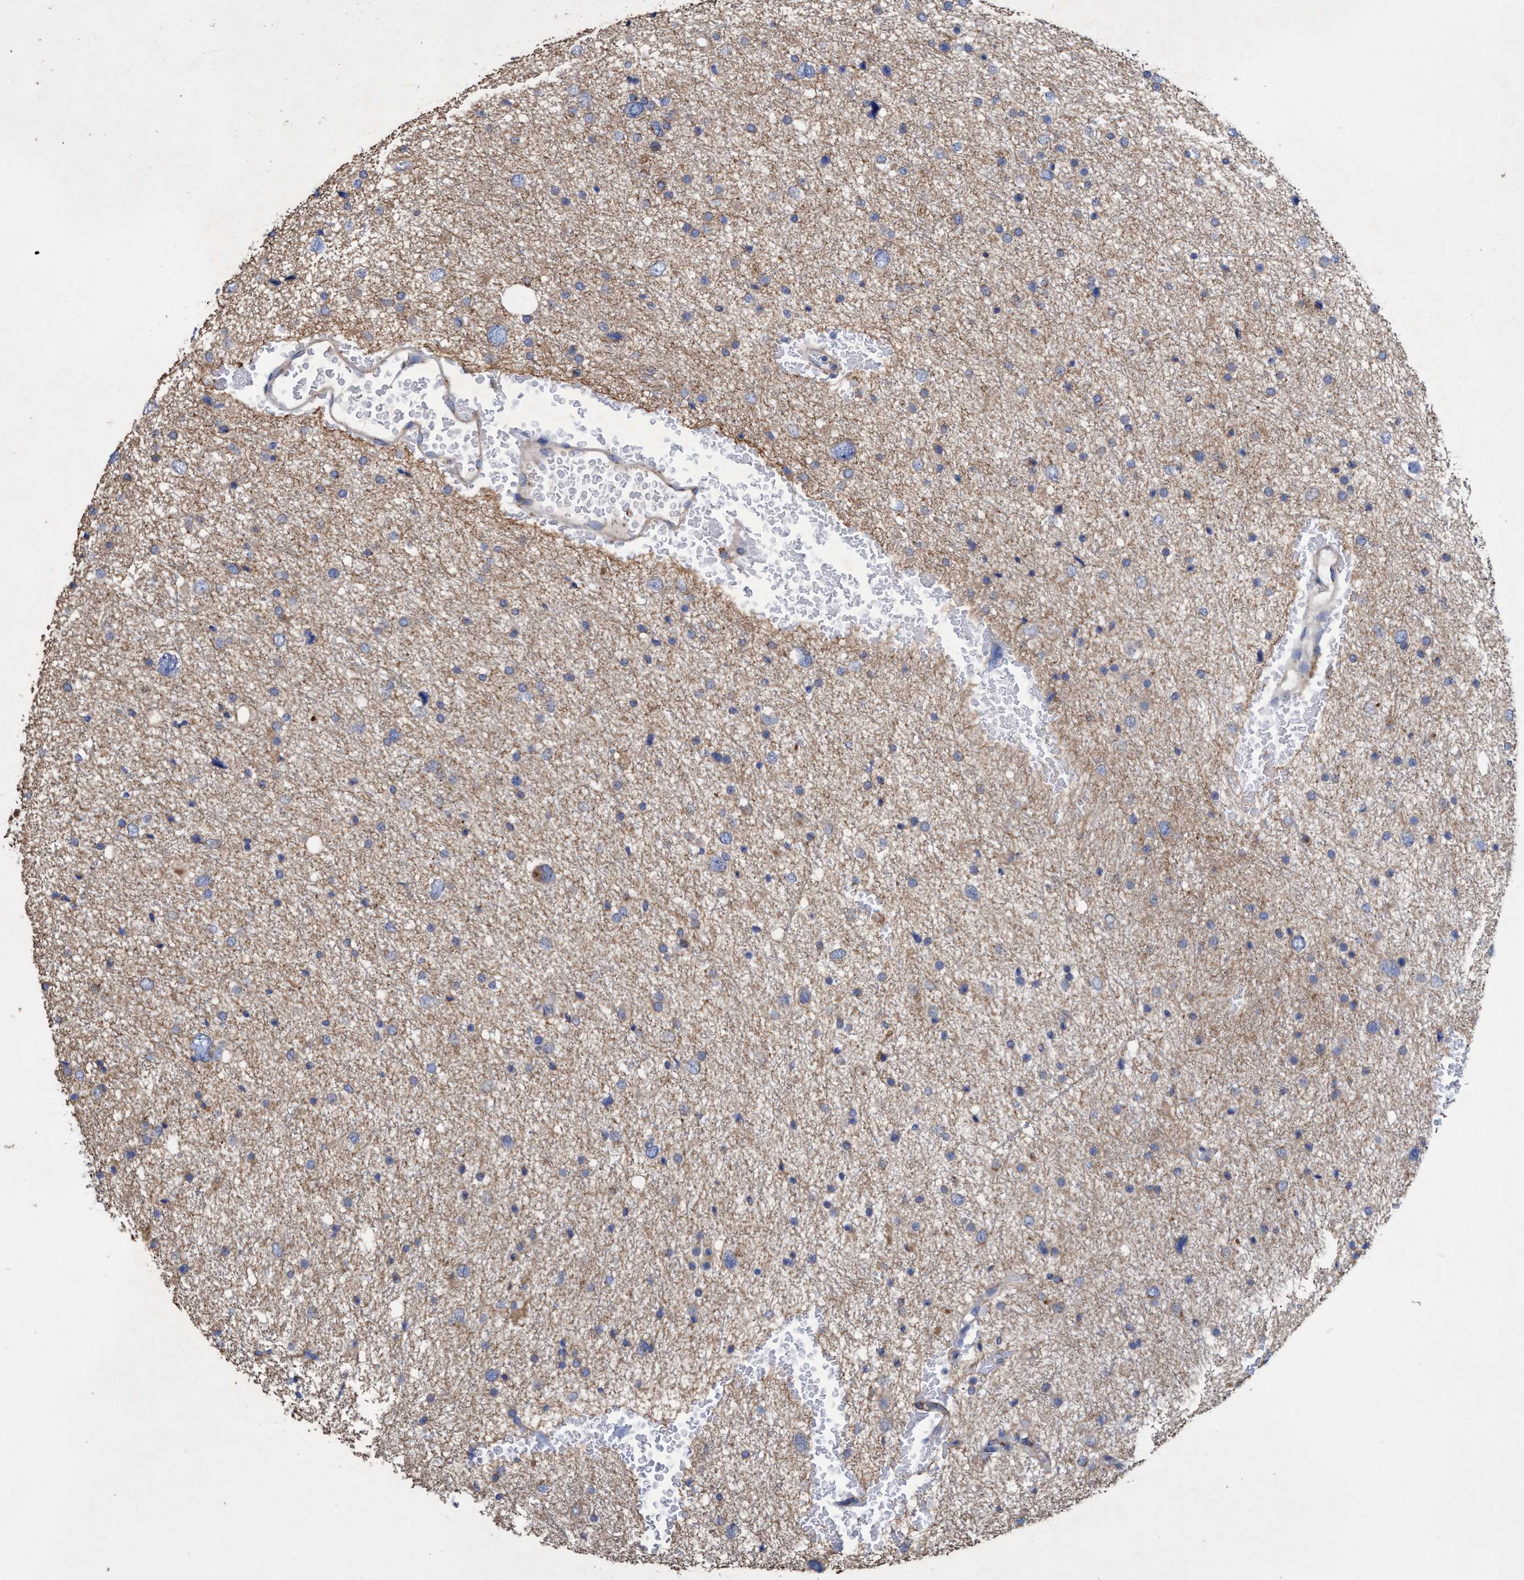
{"staining": {"intensity": "weak", "quantity": "25%-75%", "location": "cytoplasmic/membranous"}, "tissue": "glioma", "cell_type": "Tumor cells", "image_type": "cancer", "snomed": [{"axis": "morphology", "description": "Glioma, malignant, Low grade"}, {"axis": "topography", "description": "Brain"}], "caption": "Immunohistochemistry (IHC) photomicrograph of neoplastic tissue: human glioma stained using immunohistochemistry reveals low levels of weak protein expression localized specifically in the cytoplasmic/membranous of tumor cells, appearing as a cytoplasmic/membranous brown color.", "gene": "BICD2", "patient": {"sex": "female", "age": 37}}